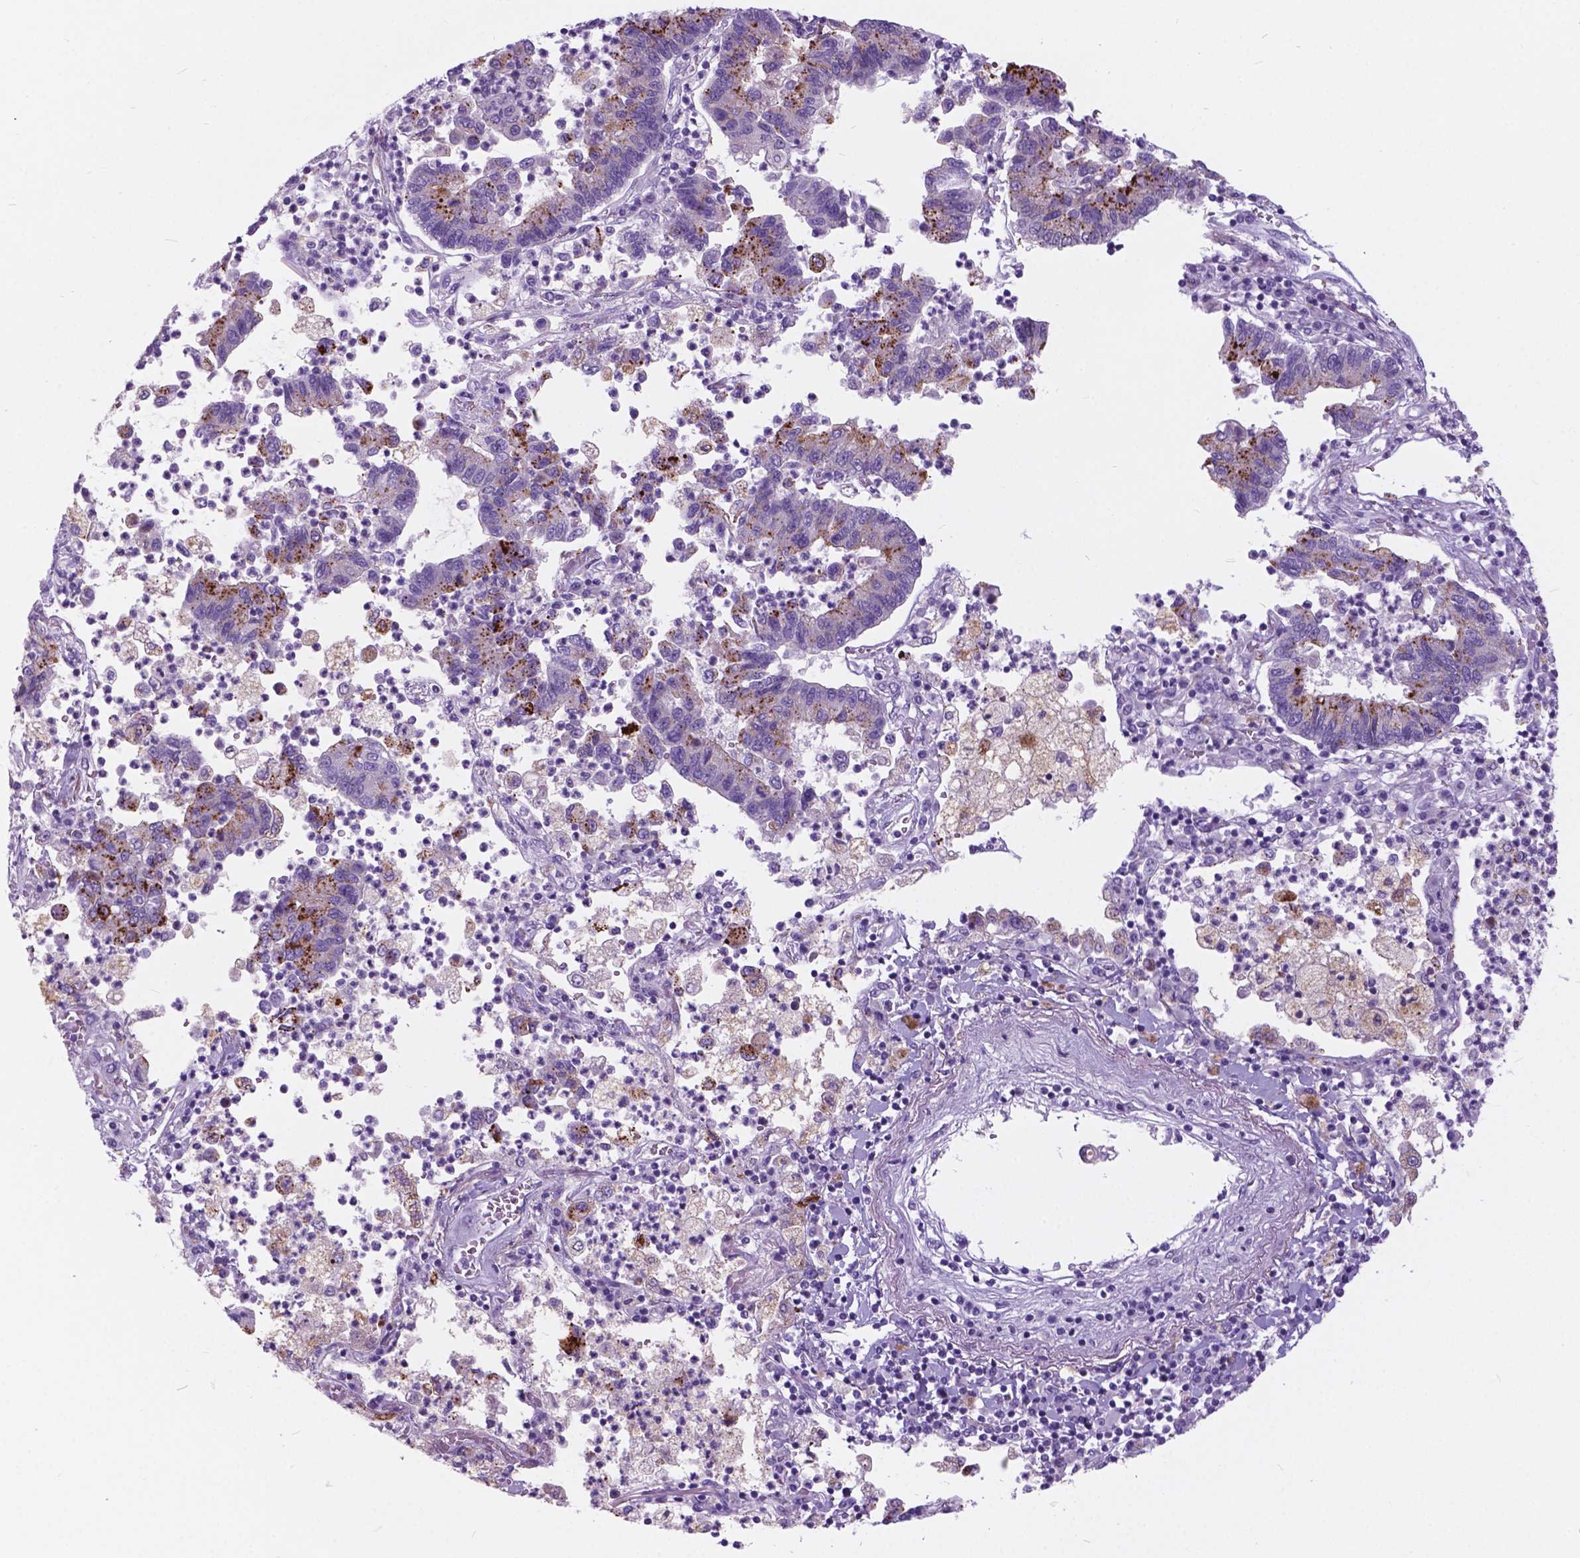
{"staining": {"intensity": "strong", "quantity": "<25%", "location": "cytoplasmic/membranous"}, "tissue": "lung cancer", "cell_type": "Tumor cells", "image_type": "cancer", "snomed": [{"axis": "morphology", "description": "Adenocarcinoma, NOS"}, {"axis": "topography", "description": "Lung"}], "caption": "A brown stain labels strong cytoplasmic/membranous positivity of a protein in lung cancer (adenocarcinoma) tumor cells. Using DAB (brown) and hematoxylin (blue) stains, captured at high magnification using brightfield microscopy.", "gene": "ARMS2", "patient": {"sex": "female", "age": 57}}